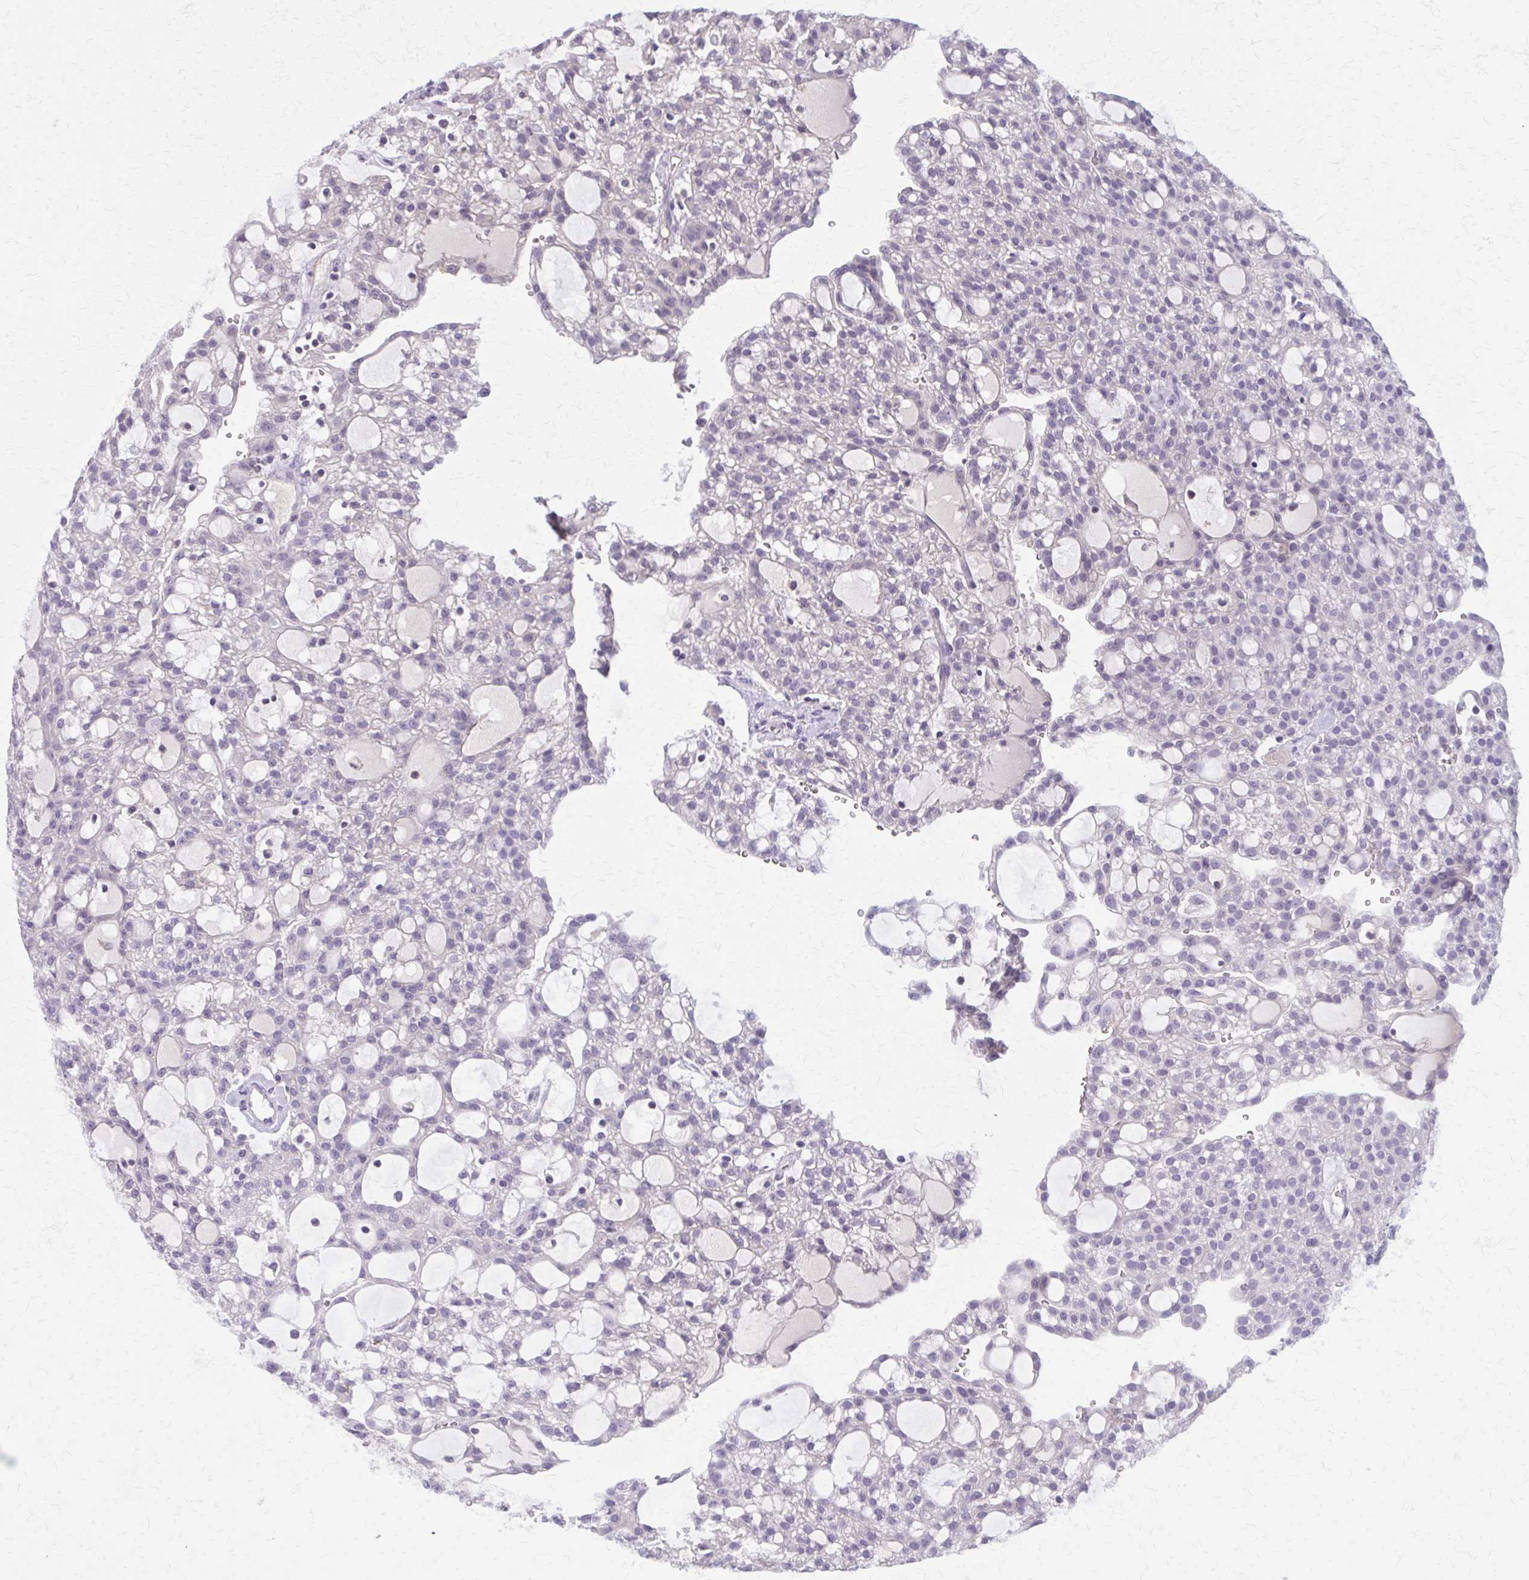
{"staining": {"intensity": "negative", "quantity": "none", "location": "none"}, "tissue": "renal cancer", "cell_type": "Tumor cells", "image_type": "cancer", "snomed": [{"axis": "morphology", "description": "Adenocarcinoma, NOS"}, {"axis": "topography", "description": "Kidney"}], "caption": "The immunohistochemistry histopathology image has no significant staining in tumor cells of renal adenocarcinoma tissue.", "gene": "OR4A47", "patient": {"sex": "male", "age": 63}}